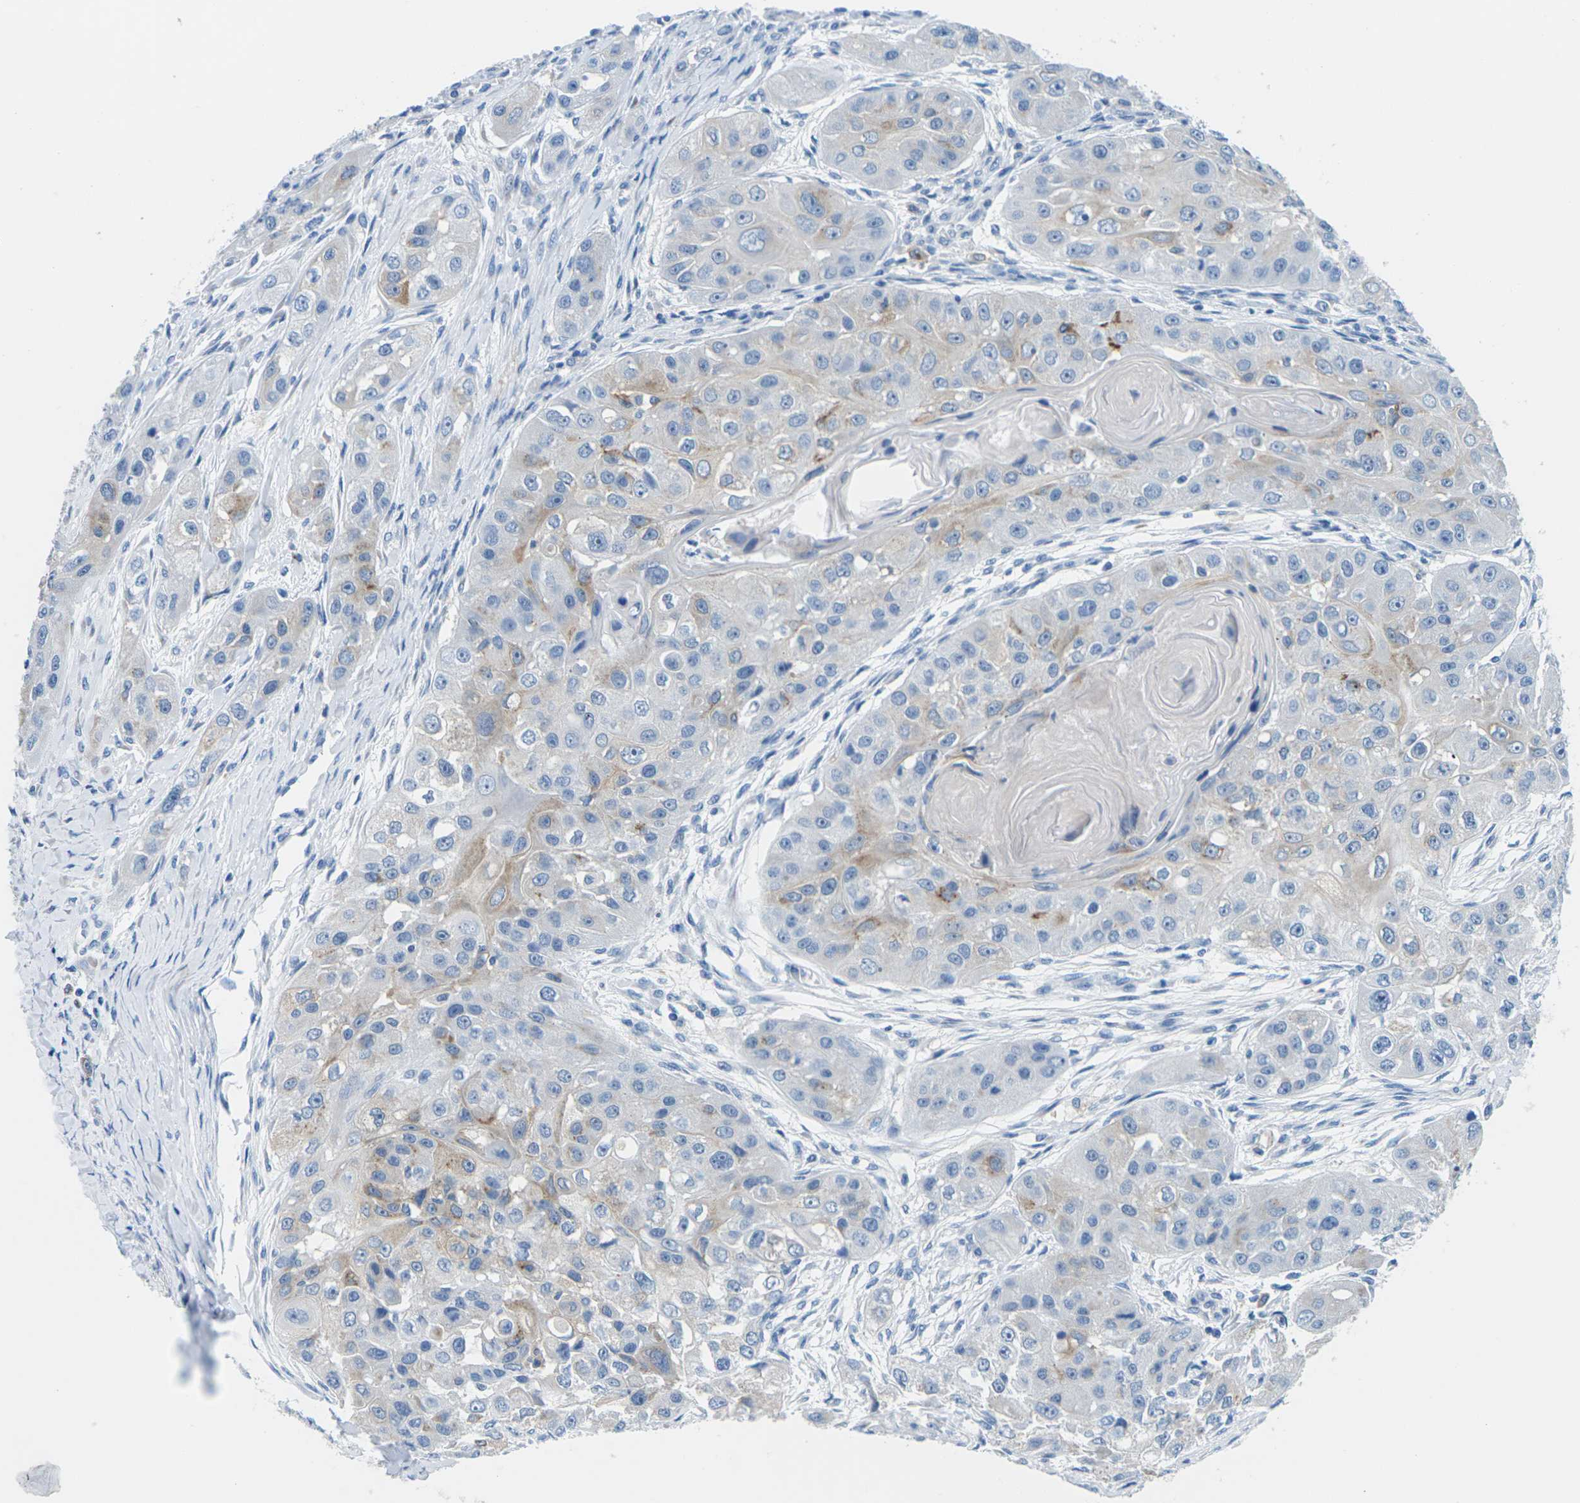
{"staining": {"intensity": "moderate", "quantity": "<25%", "location": "cytoplasmic/membranous"}, "tissue": "head and neck cancer", "cell_type": "Tumor cells", "image_type": "cancer", "snomed": [{"axis": "morphology", "description": "Normal tissue, NOS"}, {"axis": "morphology", "description": "Squamous cell carcinoma, NOS"}, {"axis": "topography", "description": "Skeletal muscle"}, {"axis": "topography", "description": "Head-Neck"}], "caption": "Immunohistochemical staining of squamous cell carcinoma (head and neck) reveals low levels of moderate cytoplasmic/membranous protein staining in approximately <25% of tumor cells.", "gene": "SYNGR2", "patient": {"sex": "male", "age": 51}}